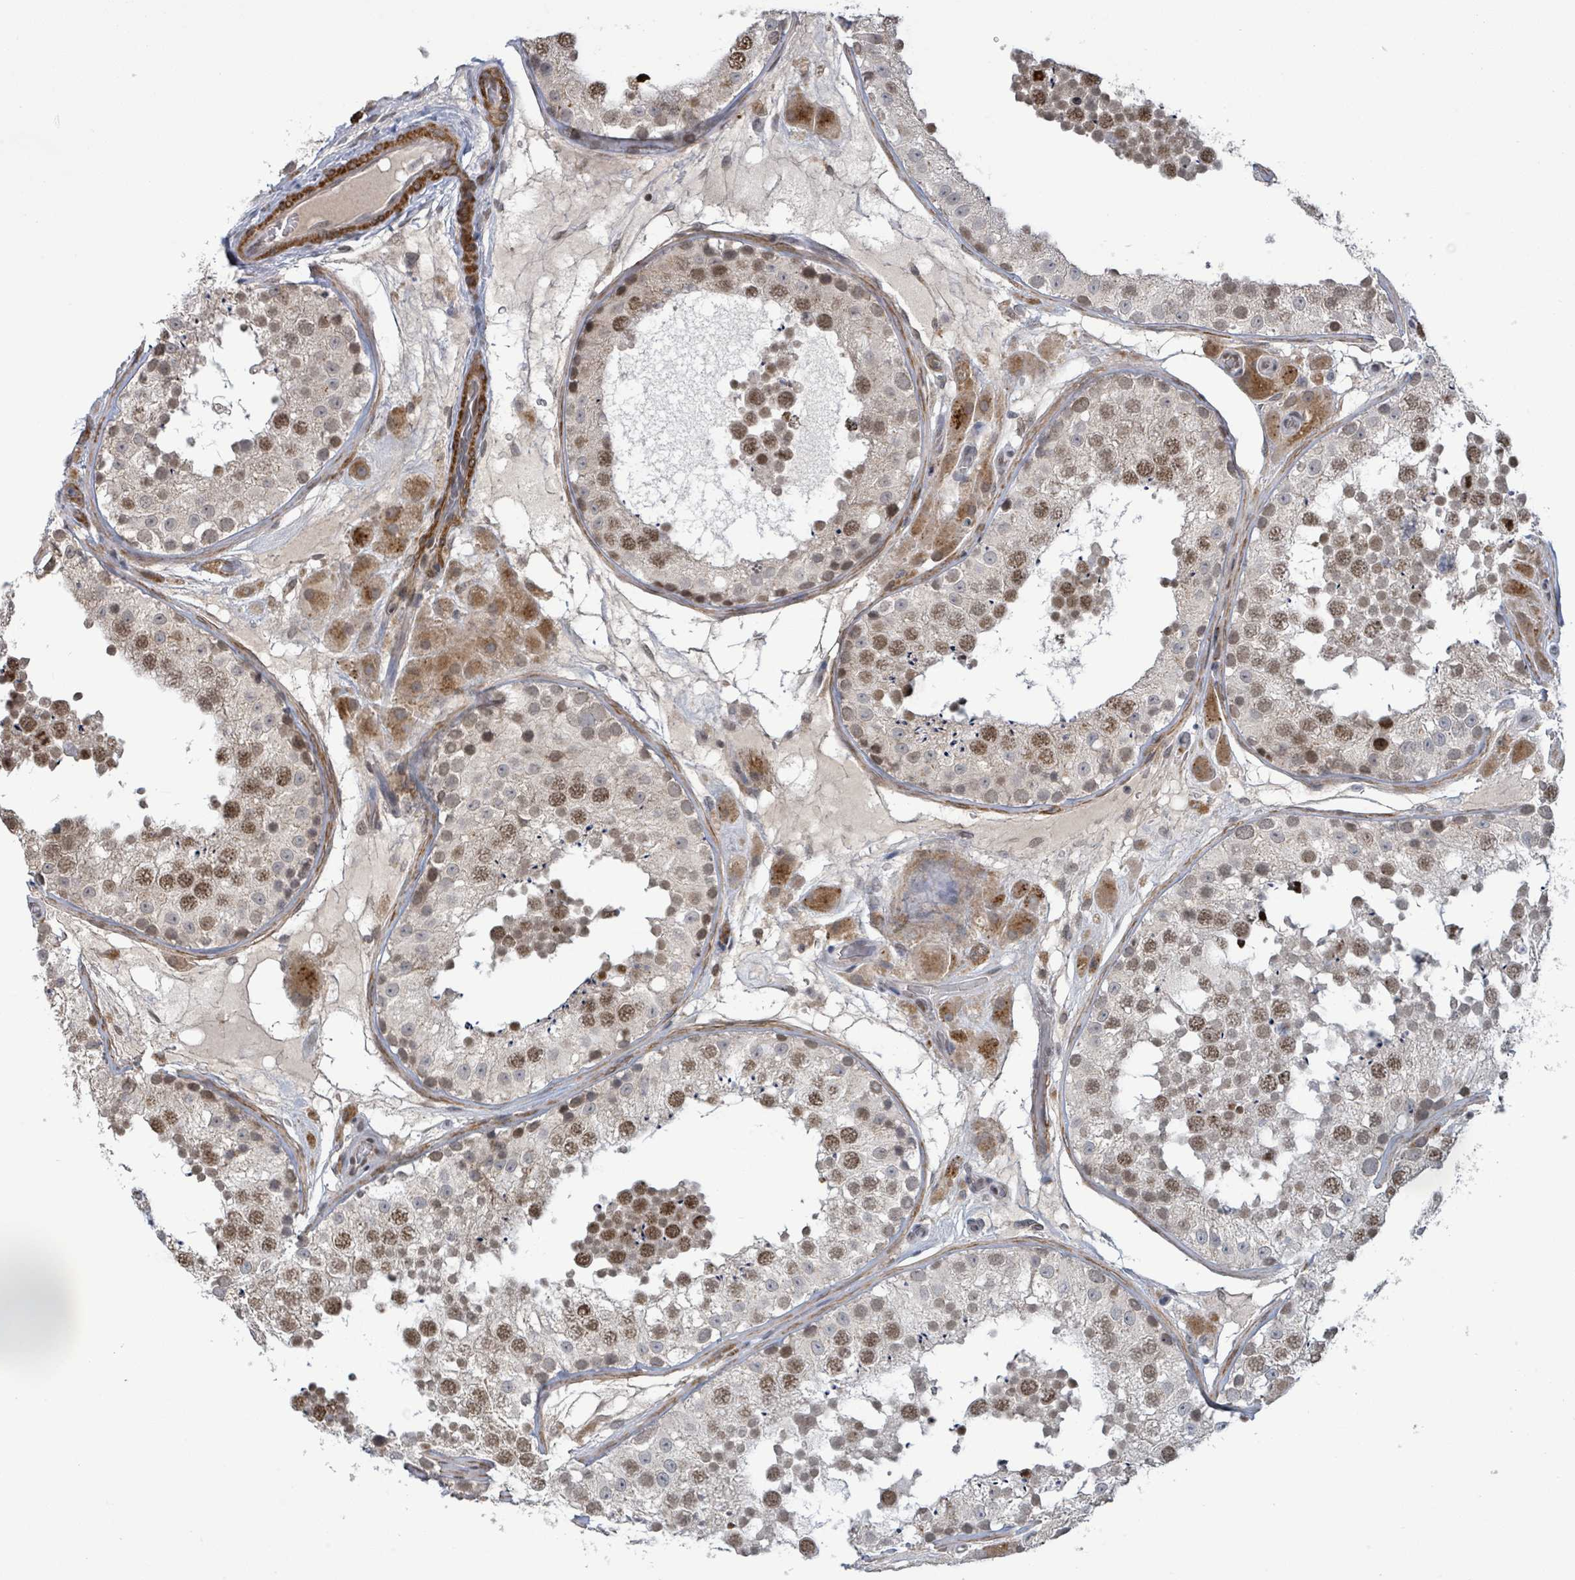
{"staining": {"intensity": "moderate", "quantity": ">75%", "location": "nuclear"}, "tissue": "testis", "cell_type": "Cells in seminiferous ducts", "image_type": "normal", "snomed": [{"axis": "morphology", "description": "Normal tissue, NOS"}, {"axis": "topography", "description": "Testis"}], "caption": "Cells in seminiferous ducts display medium levels of moderate nuclear positivity in approximately >75% of cells in normal testis. (brown staining indicates protein expression, while blue staining denotes nuclei).", "gene": "SBF2", "patient": {"sex": "male", "age": 26}}